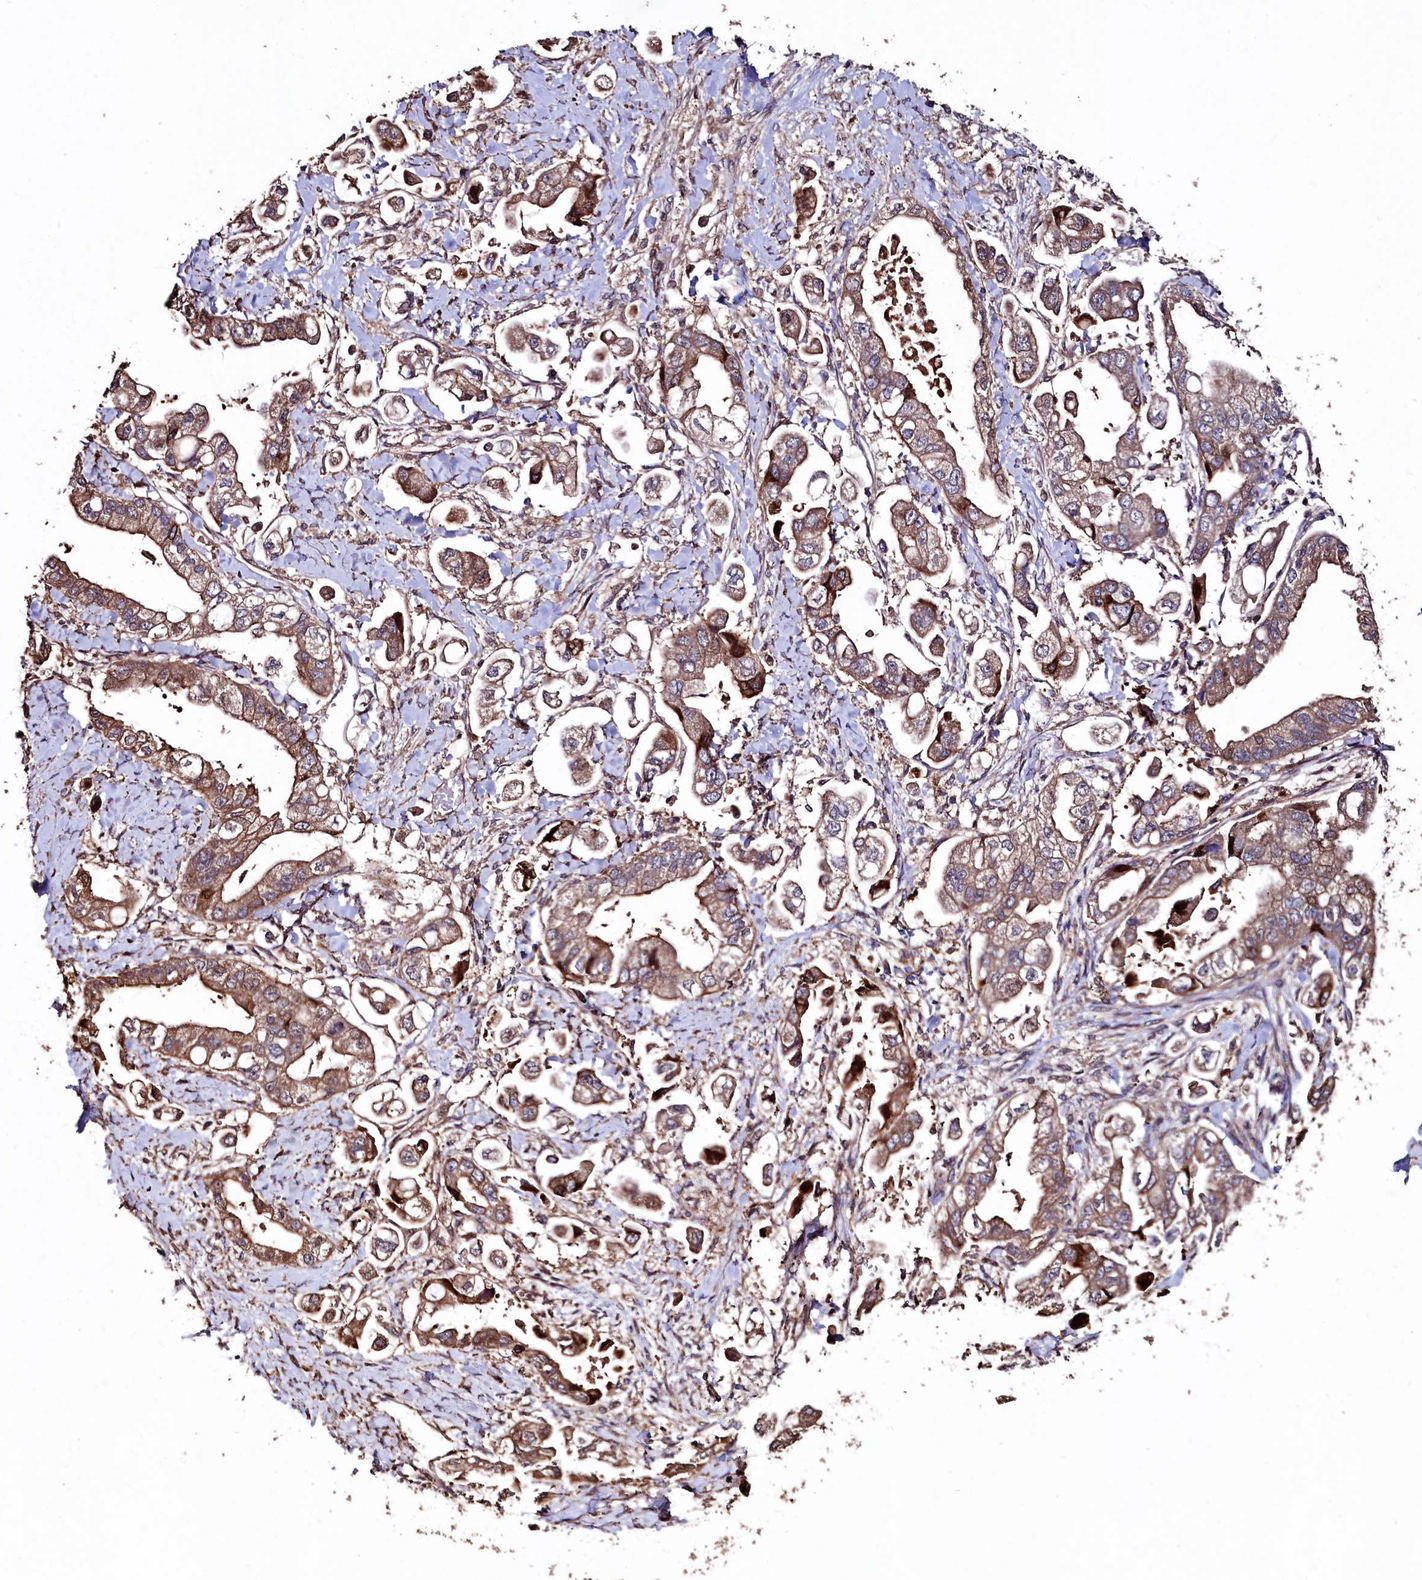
{"staining": {"intensity": "moderate", "quantity": ">75%", "location": "cytoplasmic/membranous"}, "tissue": "stomach cancer", "cell_type": "Tumor cells", "image_type": "cancer", "snomed": [{"axis": "morphology", "description": "Adenocarcinoma, NOS"}, {"axis": "topography", "description": "Stomach"}], "caption": "Immunohistochemistry (IHC) micrograph of adenocarcinoma (stomach) stained for a protein (brown), which shows medium levels of moderate cytoplasmic/membranous expression in approximately >75% of tumor cells.", "gene": "TMEM98", "patient": {"sex": "male", "age": 62}}